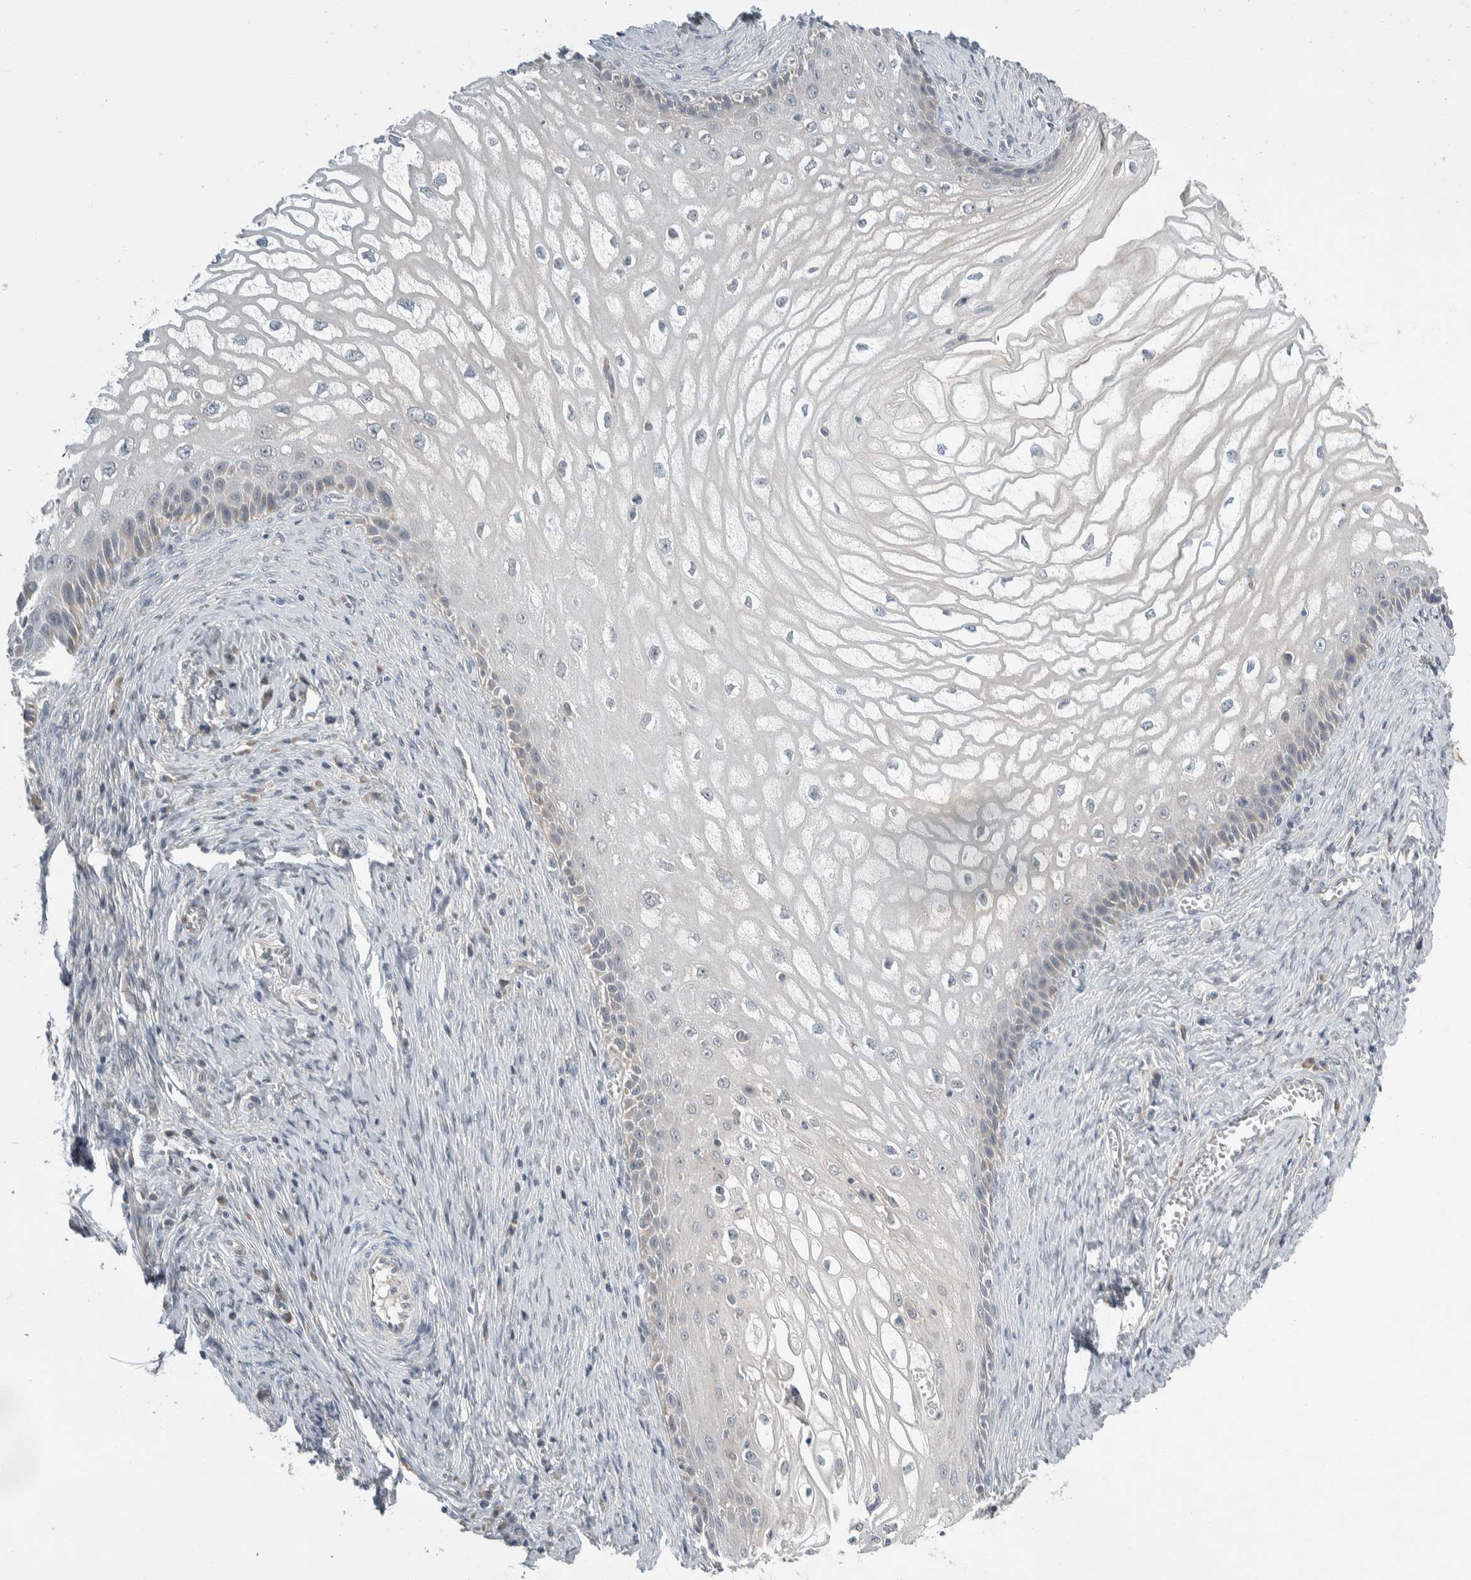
{"staining": {"intensity": "negative", "quantity": "none", "location": "none"}, "tissue": "cervical cancer", "cell_type": "Tumor cells", "image_type": "cancer", "snomed": [{"axis": "morphology", "description": "Adenocarcinoma, NOS"}, {"axis": "topography", "description": "Cervix"}], "caption": "IHC photomicrograph of cervical adenocarcinoma stained for a protein (brown), which demonstrates no positivity in tumor cells. (Stains: DAB immunohistochemistry (IHC) with hematoxylin counter stain, Microscopy: brightfield microscopy at high magnification).", "gene": "SHPK", "patient": {"sex": "female", "age": 44}}